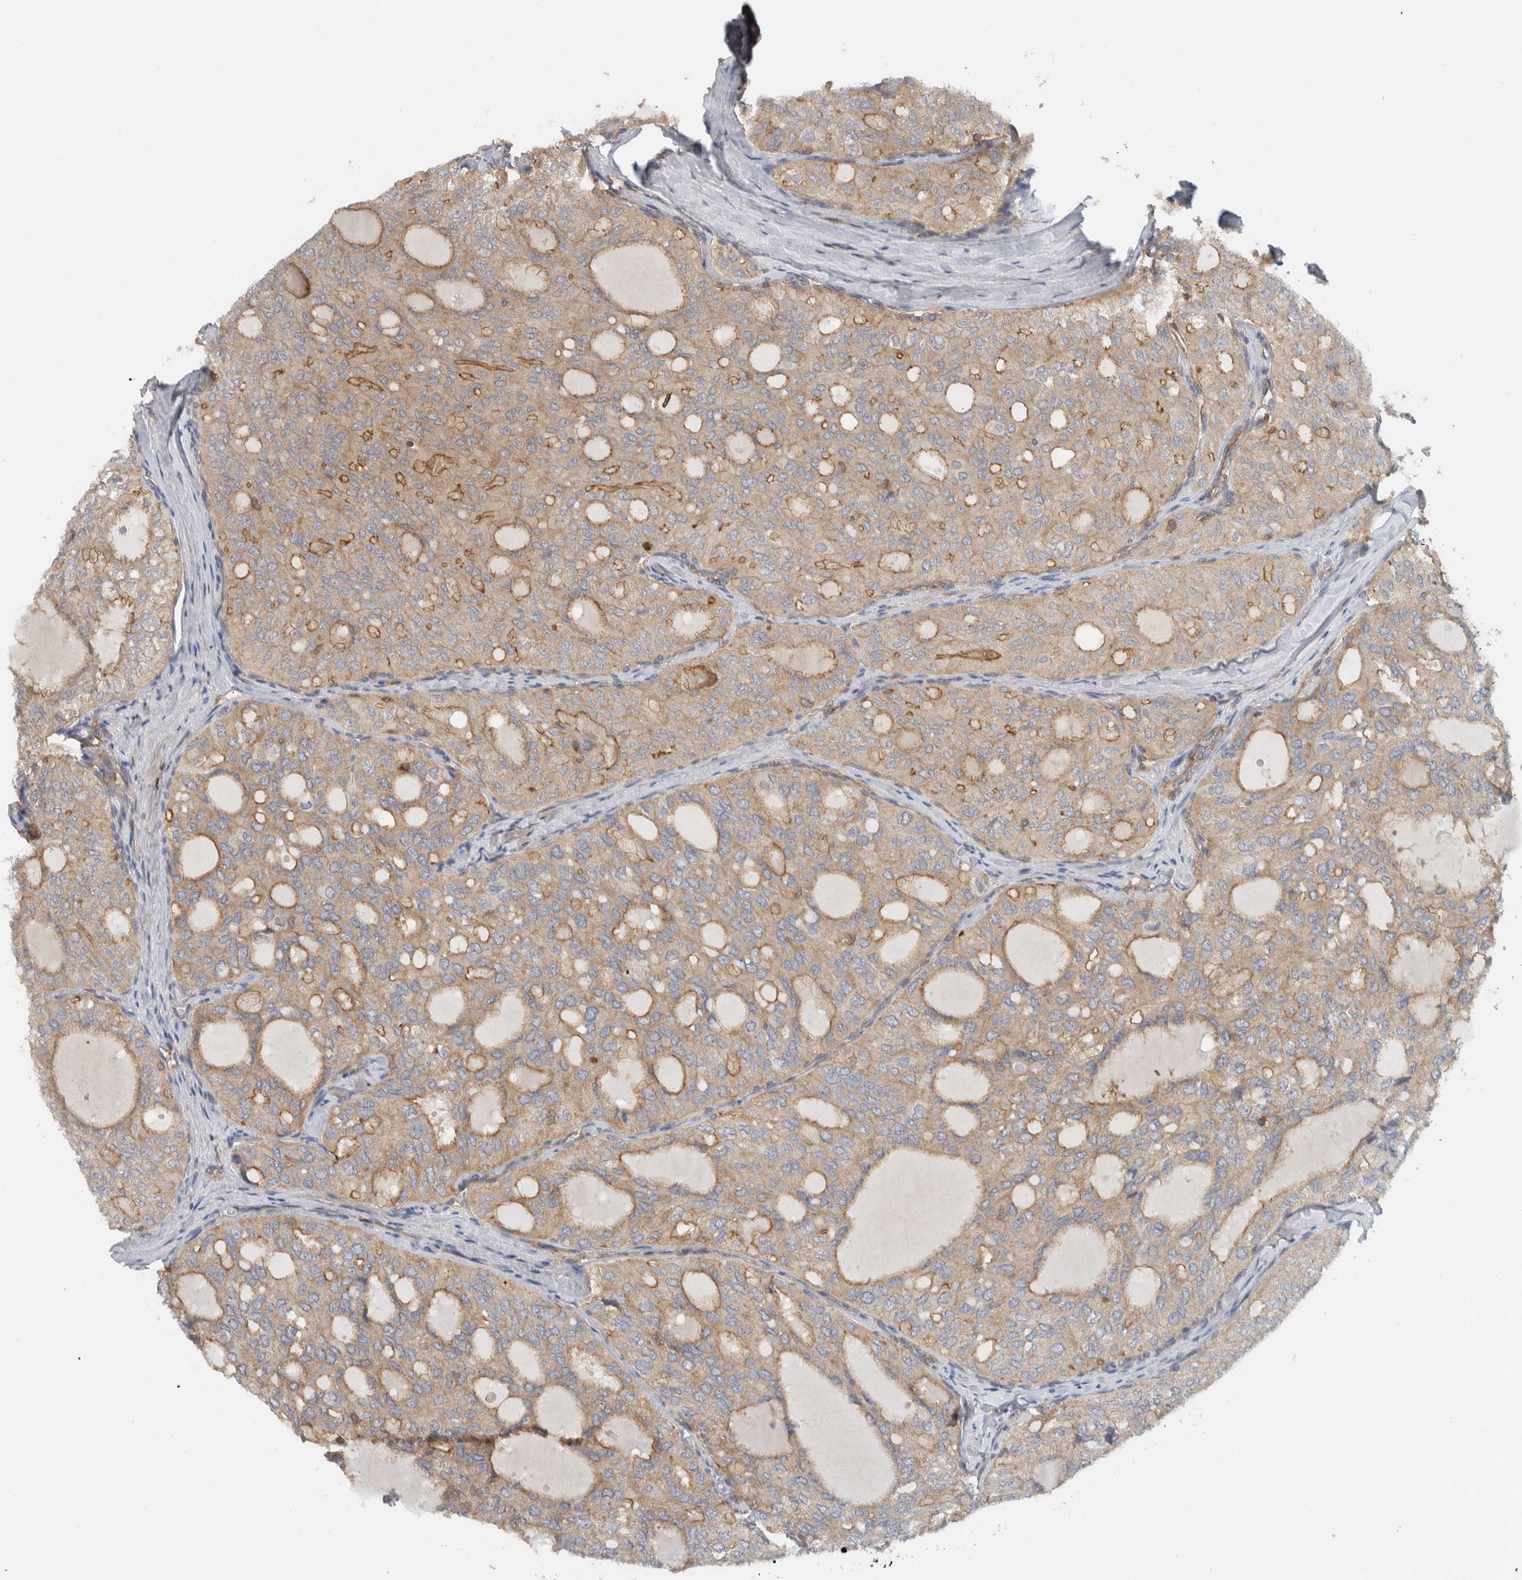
{"staining": {"intensity": "weak", "quantity": ">75%", "location": "cytoplasmic/membranous"}, "tissue": "thyroid cancer", "cell_type": "Tumor cells", "image_type": "cancer", "snomed": [{"axis": "morphology", "description": "Follicular adenoma carcinoma, NOS"}, {"axis": "topography", "description": "Thyroid gland"}], "caption": "Immunohistochemical staining of thyroid cancer demonstrates weak cytoplasmic/membranous protein staining in approximately >75% of tumor cells. The staining is performed using DAB (3,3'-diaminobenzidine) brown chromogen to label protein expression. The nuclei are counter-stained blue using hematoxylin.", "gene": "MPRIP", "patient": {"sex": "male", "age": 75}}